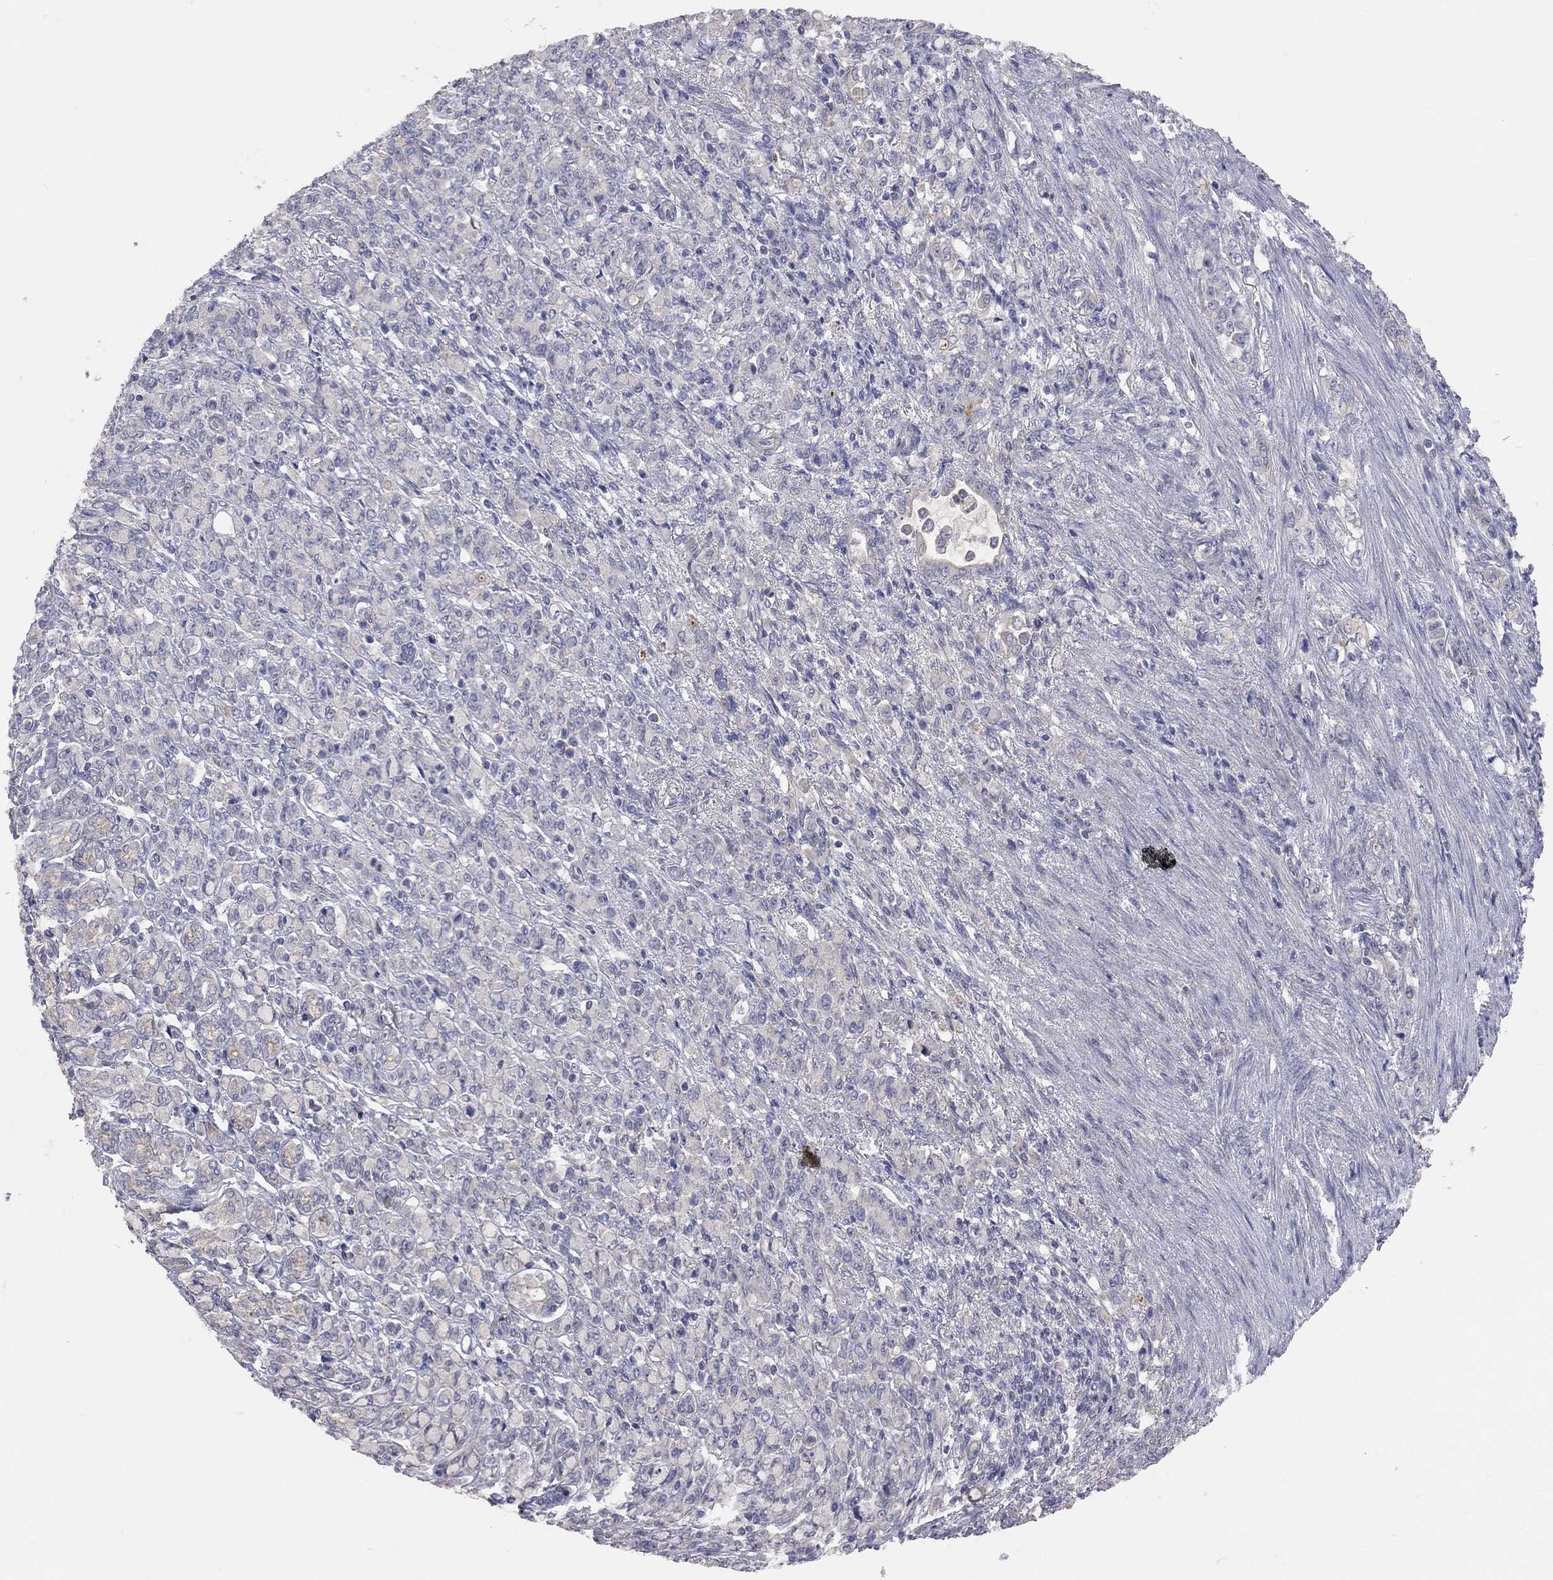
{"staining": {"intensity": "negative", "quantity": "none", "location": "none"}, "tissue": "stomach cancer", "cell_type": "Tumor cells", "image_type": "cancer", "snomed": [{"axis": "morphology", "description": "Normal tissue, NOS"}, {"axis": "morphology", "description": "Adenocarcinoma, NOS"}, {"axis": "topography", "description": "Stomach"}], "caption": "An IHC micrograph of stomach adenocarcinoma is shown. There is no staining in tumor cells of stomach adenocarcinoma.", "gene": "KCNB1", "patient": {"sex": "female", "age": 79}}